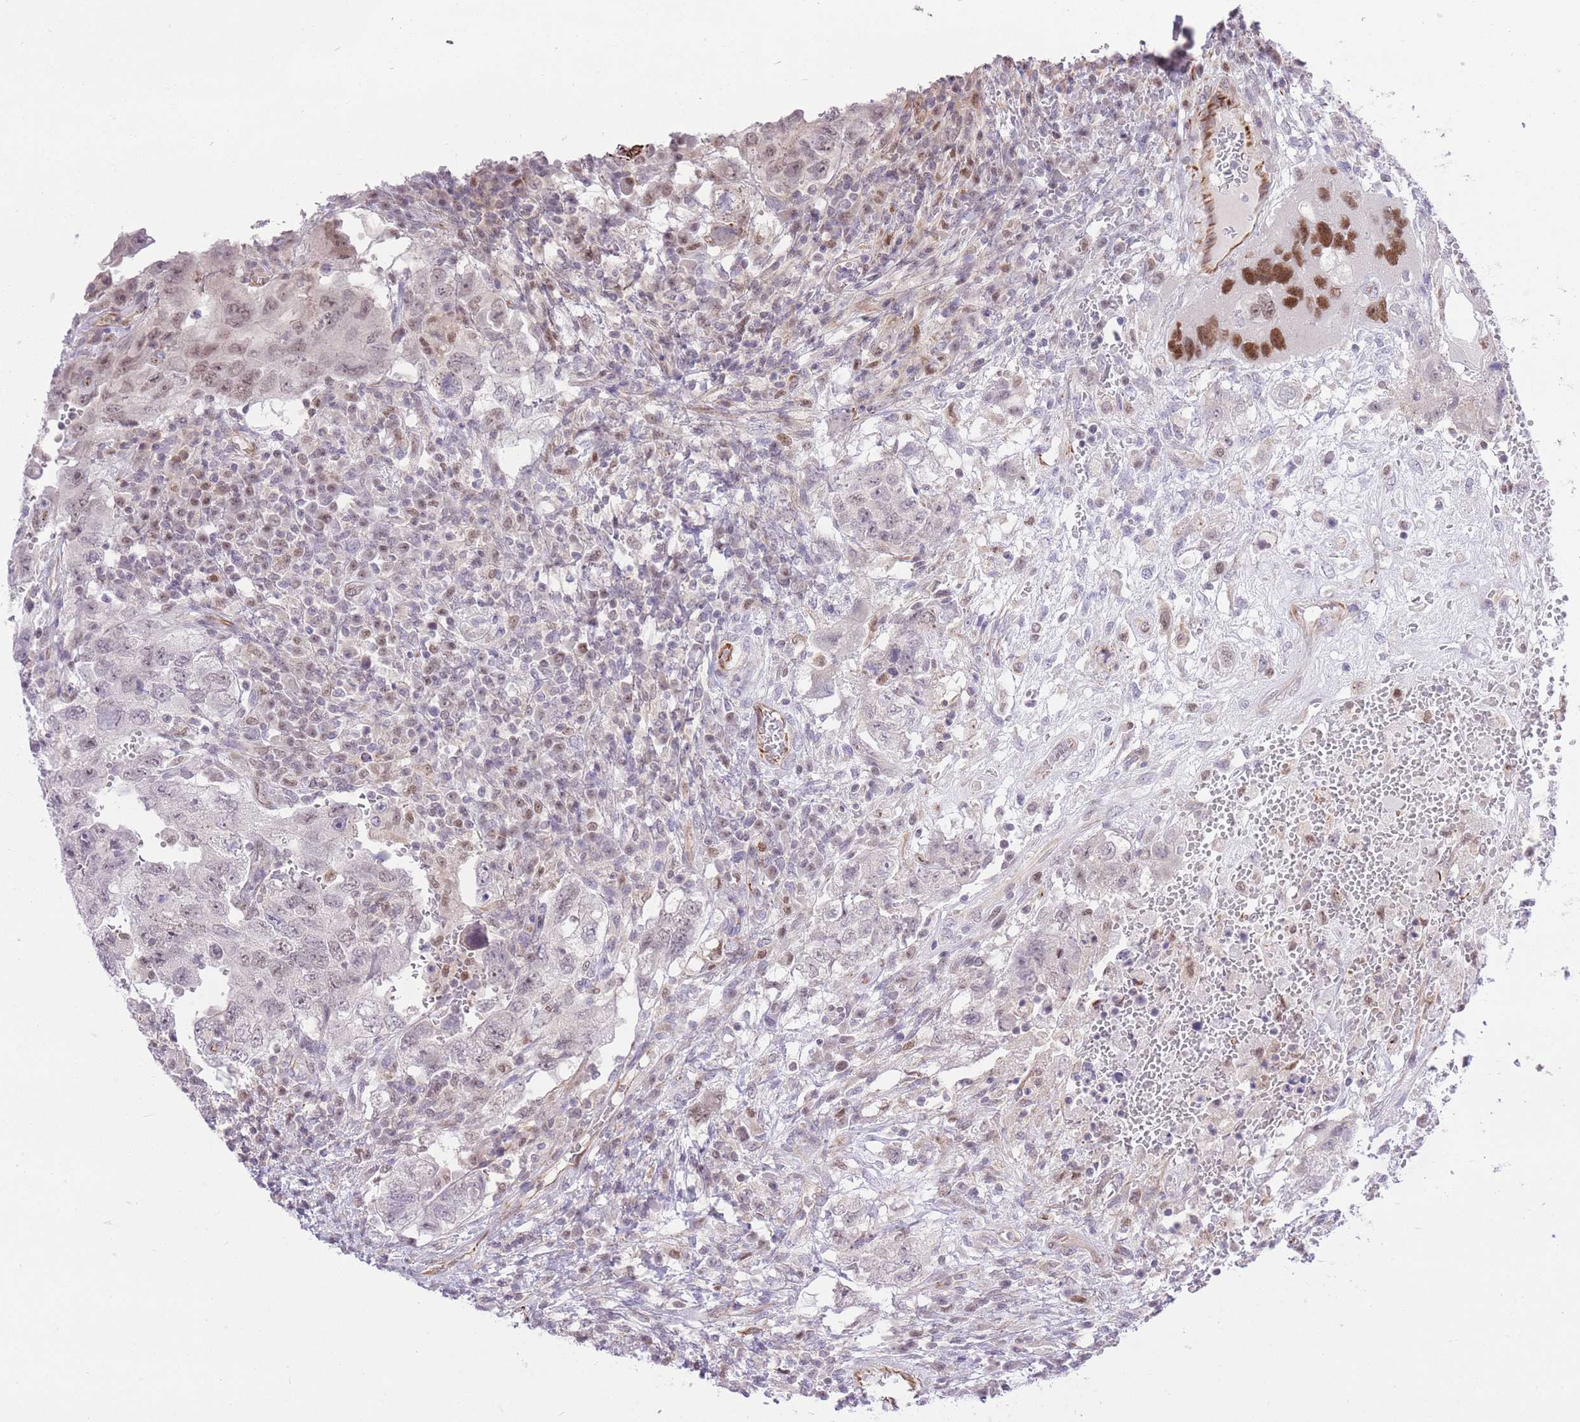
{"staining": {"intensity": "weak", "quantity": "<25%", "location": "nuclear"}, "tissue": "testis cancer", "cell_type": "Tumor cells", "image_type": "cancer", "snomed": [{"axis": "morphology", "description": "Carcinoma, Embryonal, NOS"}, {"axis": "topography", "description": "Testis"}], "caption": "IHC of human testis cancer (embryonal carcinoma) shows no staining in tumor cells.", "gene": "ELL", "patient": {"sex": "male", "age": 26}}